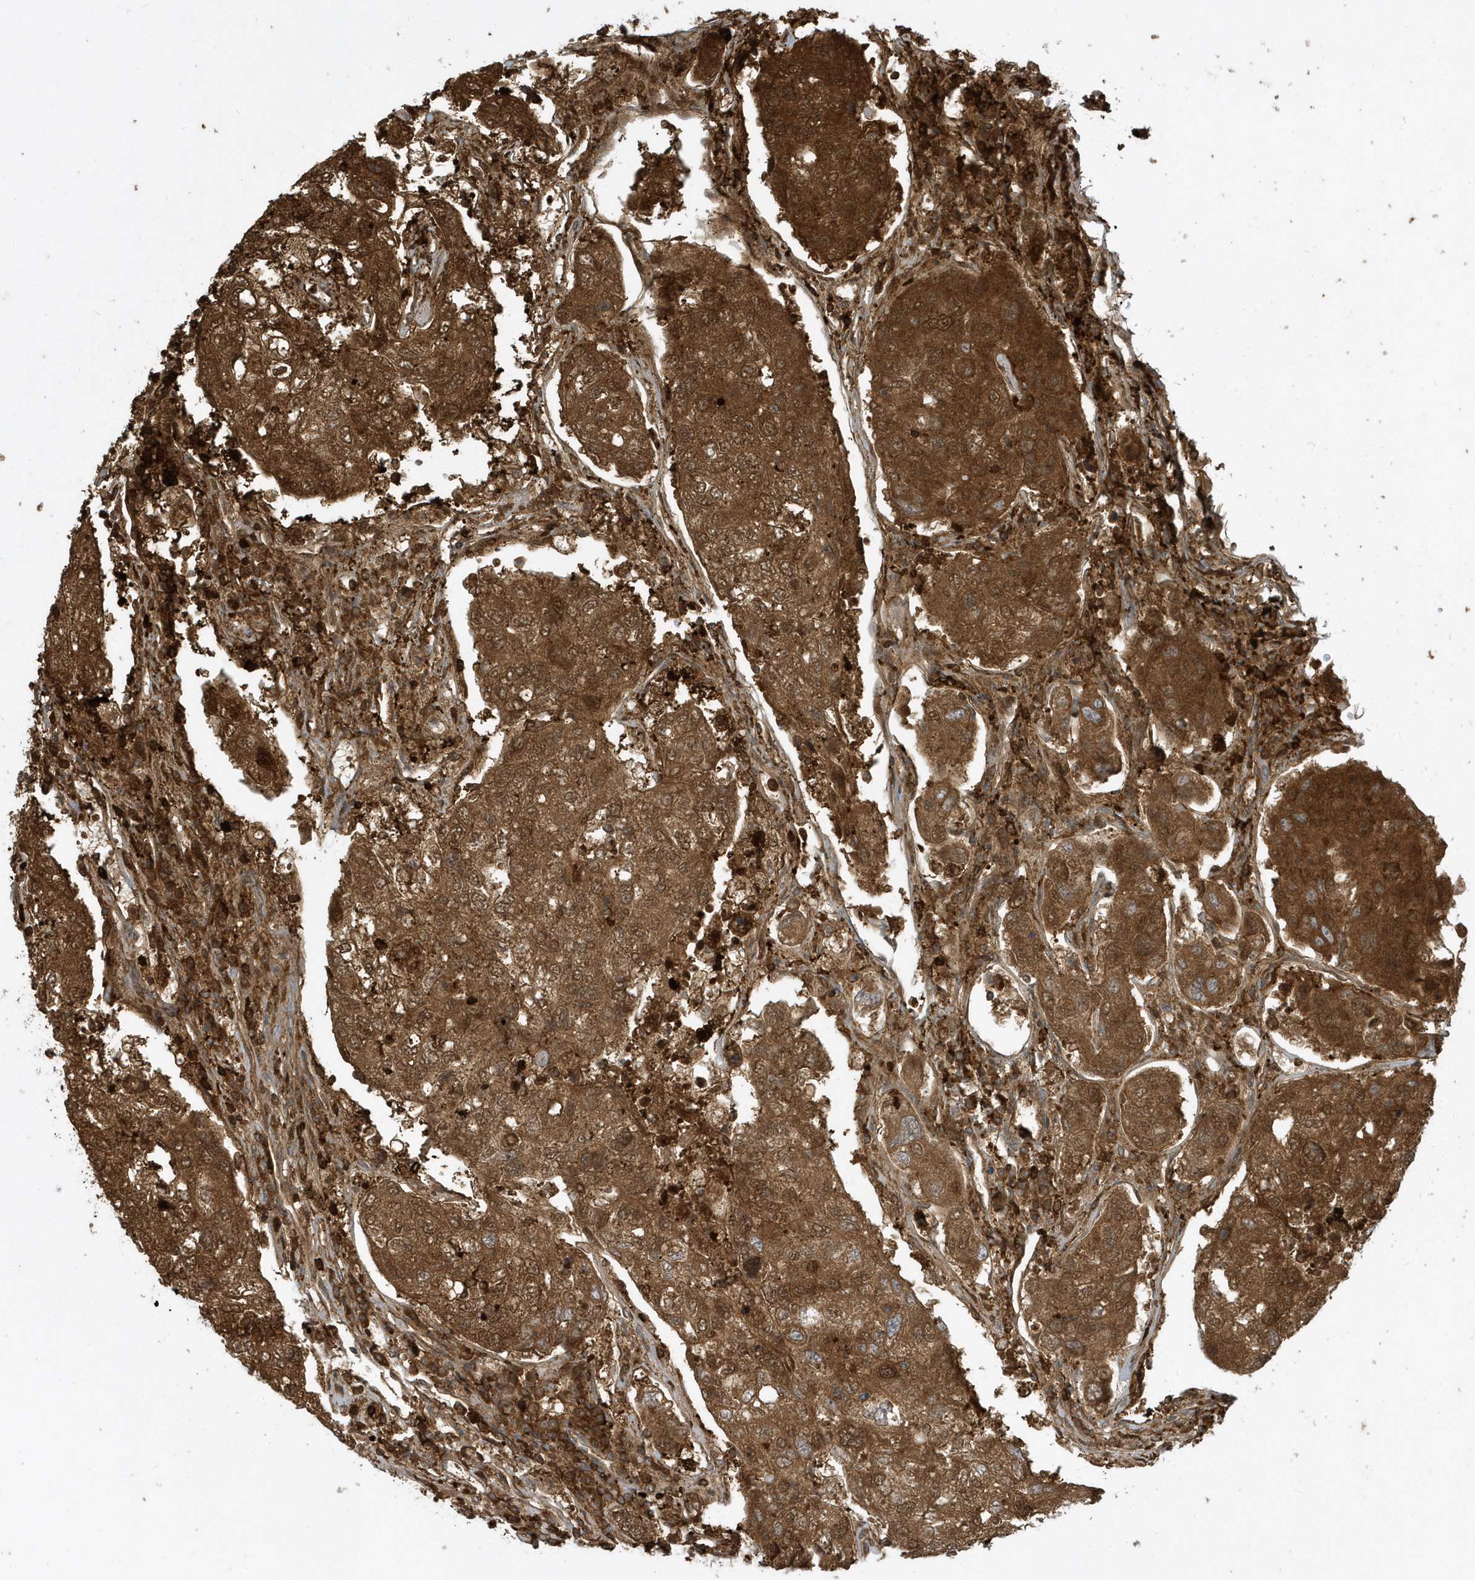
{"staining": {"intensity": "strong", "quantity": ">75%", "location": "cytoplasmic/membranous"}, "tissue": "urothelial cancer", "cell_type": "Tumor cells", "image_type": "cancer", "snomed": [{"axis": "morphology", "description": "Urothelial carcinoma, High grade"}, {"axis": "topography", "description": "Lymph node"}, {"axis": "topography", "description": "Urinary bladder"}], "caption": "Urothelial cancer stained for a protein (brown) reveals strong cytoplasmic/membranous positive staining in about >75% of tumor cells.", "gene": "CLCN6", "patient": {"sex": "male", "age": 51}}